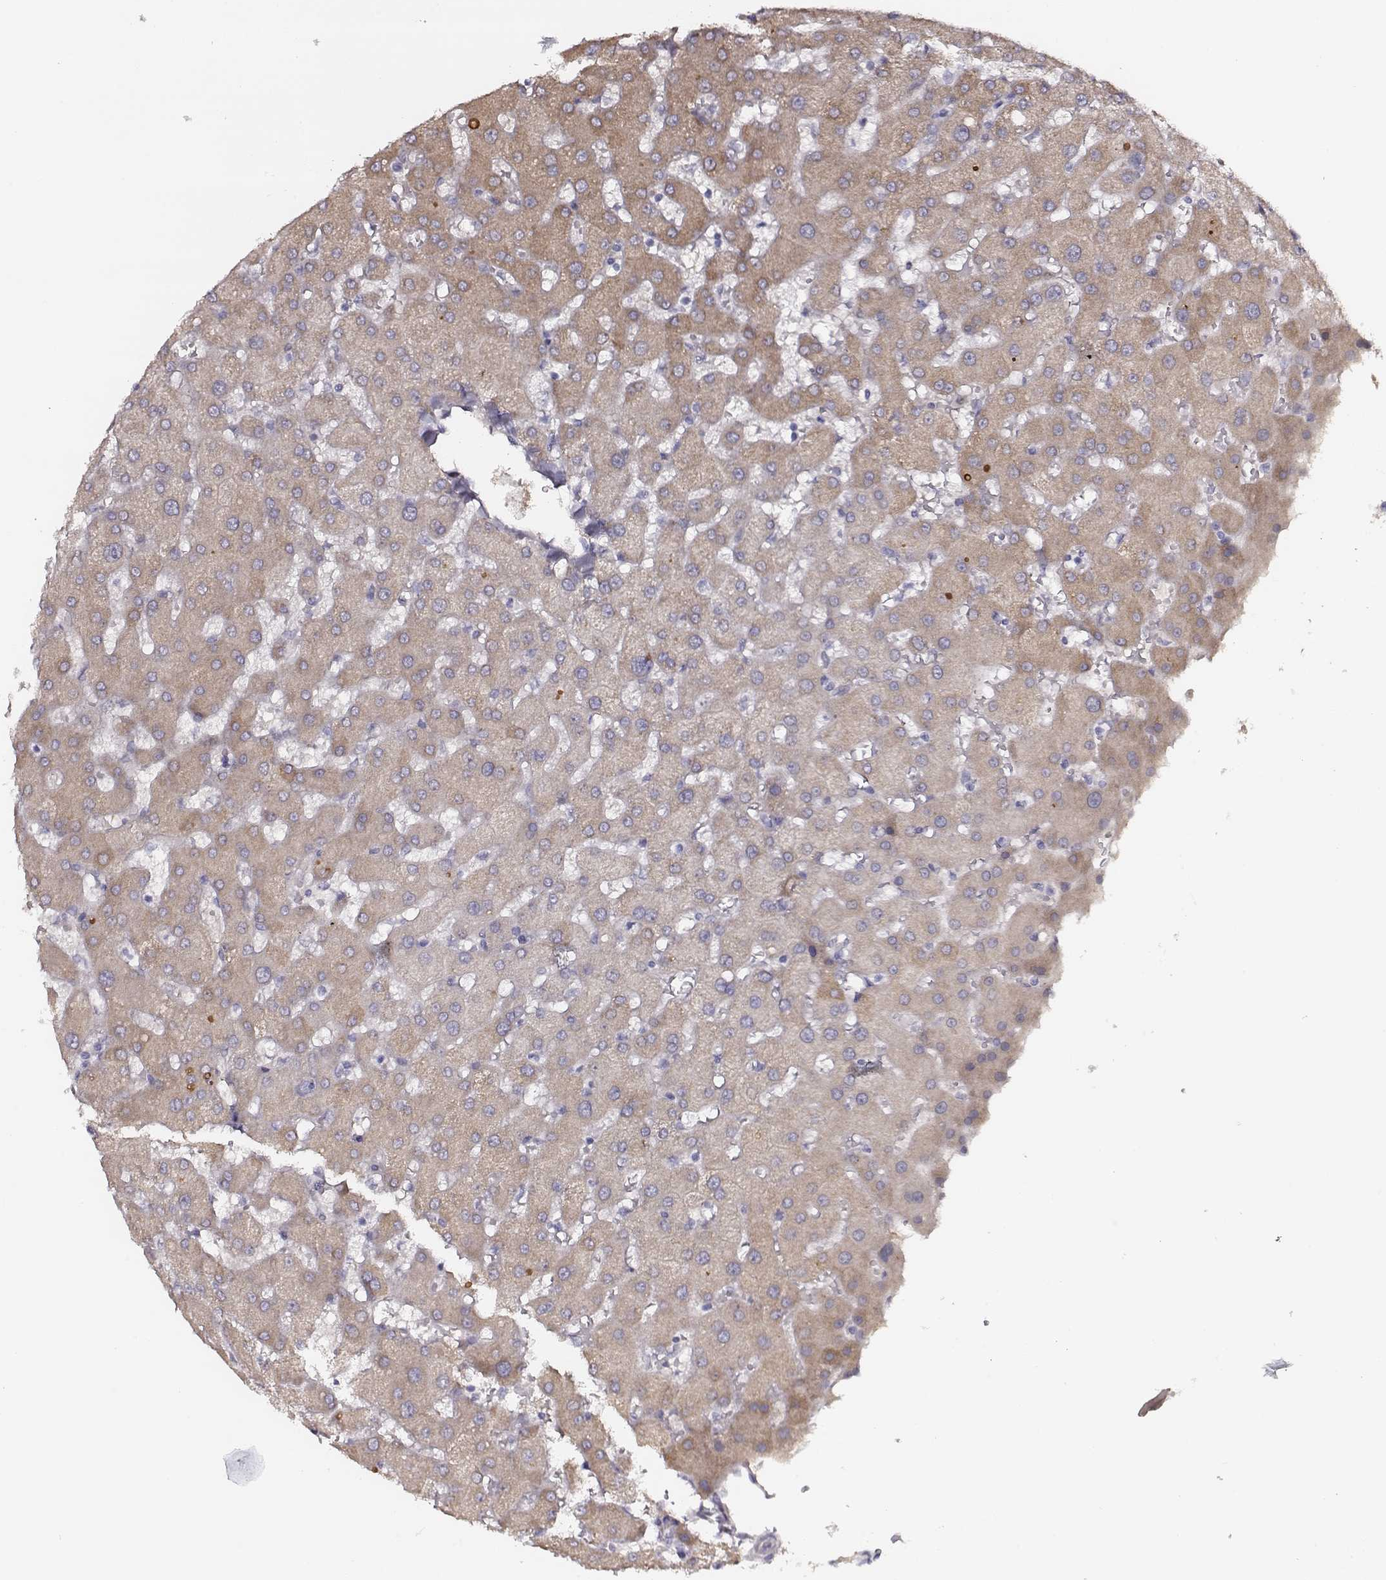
{"staining": {"intensity": "negative", "quantity": "none", "location": "none"}, "tissue": "liver", "cell_type": "Cholangiocytes", "image_type": "normal", "snomed": [{"axis": "morphology", "description": "Normal tissue, NOS"}, {"axis": "topography", "description": "Liver"}], "caption": "Liver stained for a protein using IHC reveals no positivity cholangiocytes.", "gene": "TF", "patient": {"sex": "female", "age": 63}}